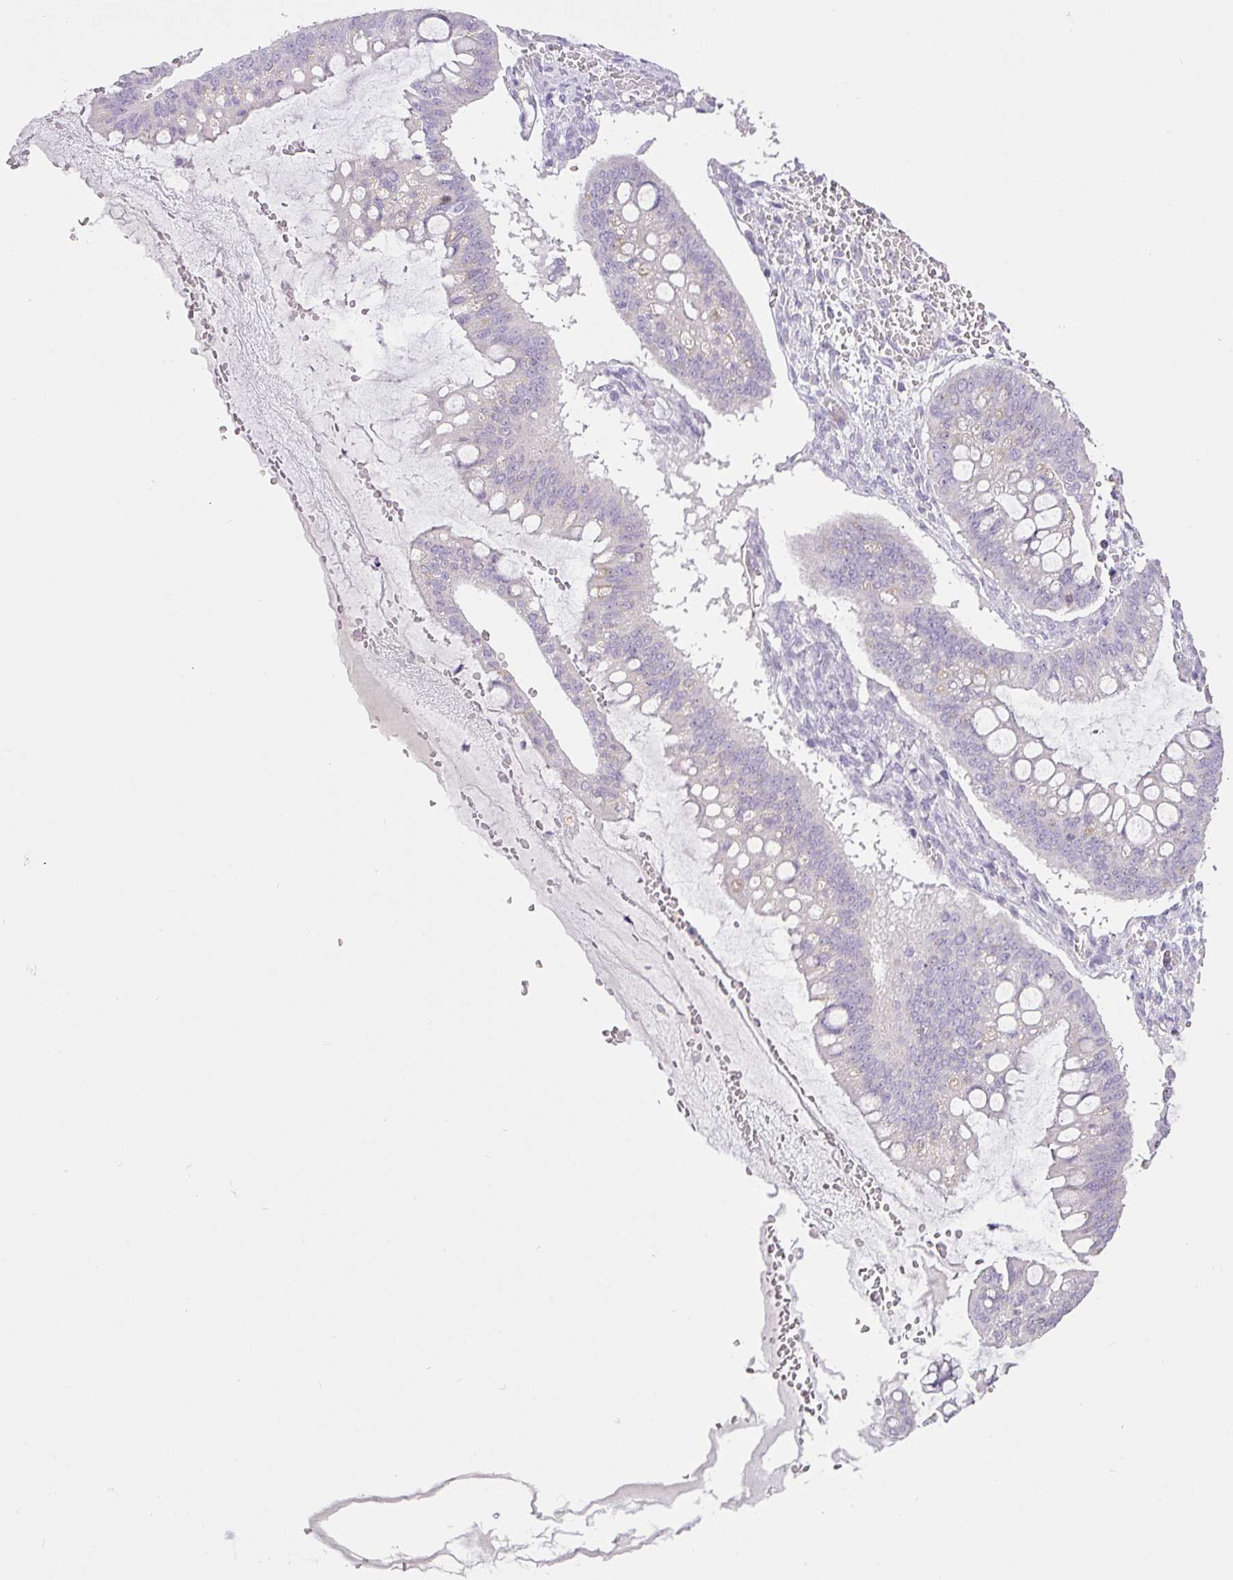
{"staining": {"intensity": "negative", "quantity": "none", "location": "none"}, "tissue": "ovarian cancer", "cell_type": "Tumor cells", "image_type": "cancer", "snomed": [{"axis": "morphology", "description": "Cystadenocarcinoma, mucinous, NOS"}, {"axis": "topography", "description": "Ovary"}], "caption": "IHC micrograph of neoplastic tissue: ovarian mucinous cystadenocarcinoma stained with DAB displays no significant protein positivity in tumor cells. (IHC, brightfield microscopy, high magnification).", "gene": "RAX2", "patient": {"sex": "female", "age": 73}}